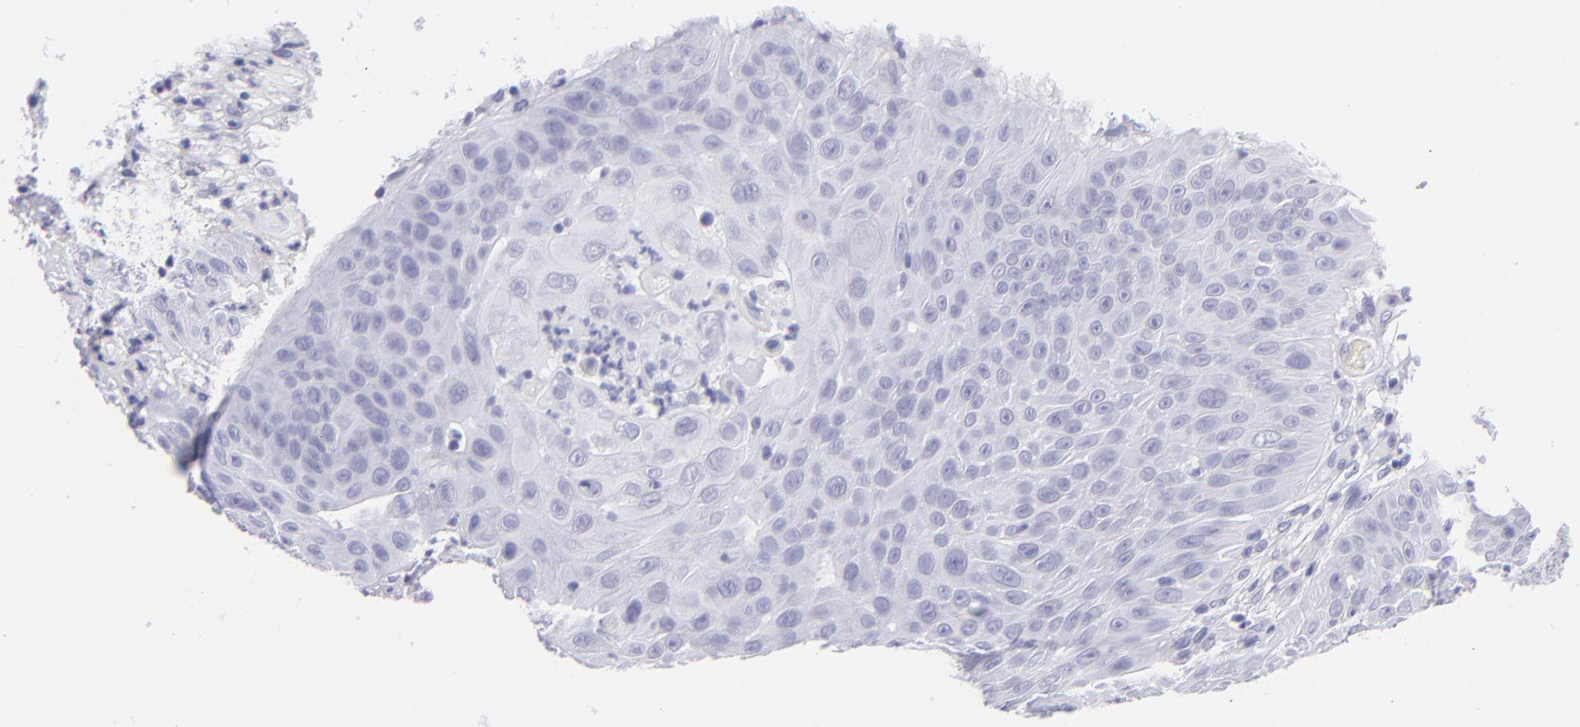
{"staining": {"intensity": "negative", "quantity": "none", "location": "none"}, "tissue": "skin cancer", "cell_type": "Tumor cells", "image_type": "cancer", "snomed": [{"axis": "morphology", "description": "Squamous cell carcinoma, NOS"}, {"axis": "topography", "description": "Skin"}], "caption": "This is a histopathology image of IHC staining of skin cancer, which shows no positivity in tumor cells.", "gene": "PVALB", "patient": {"sex": "male", "age": 82}}